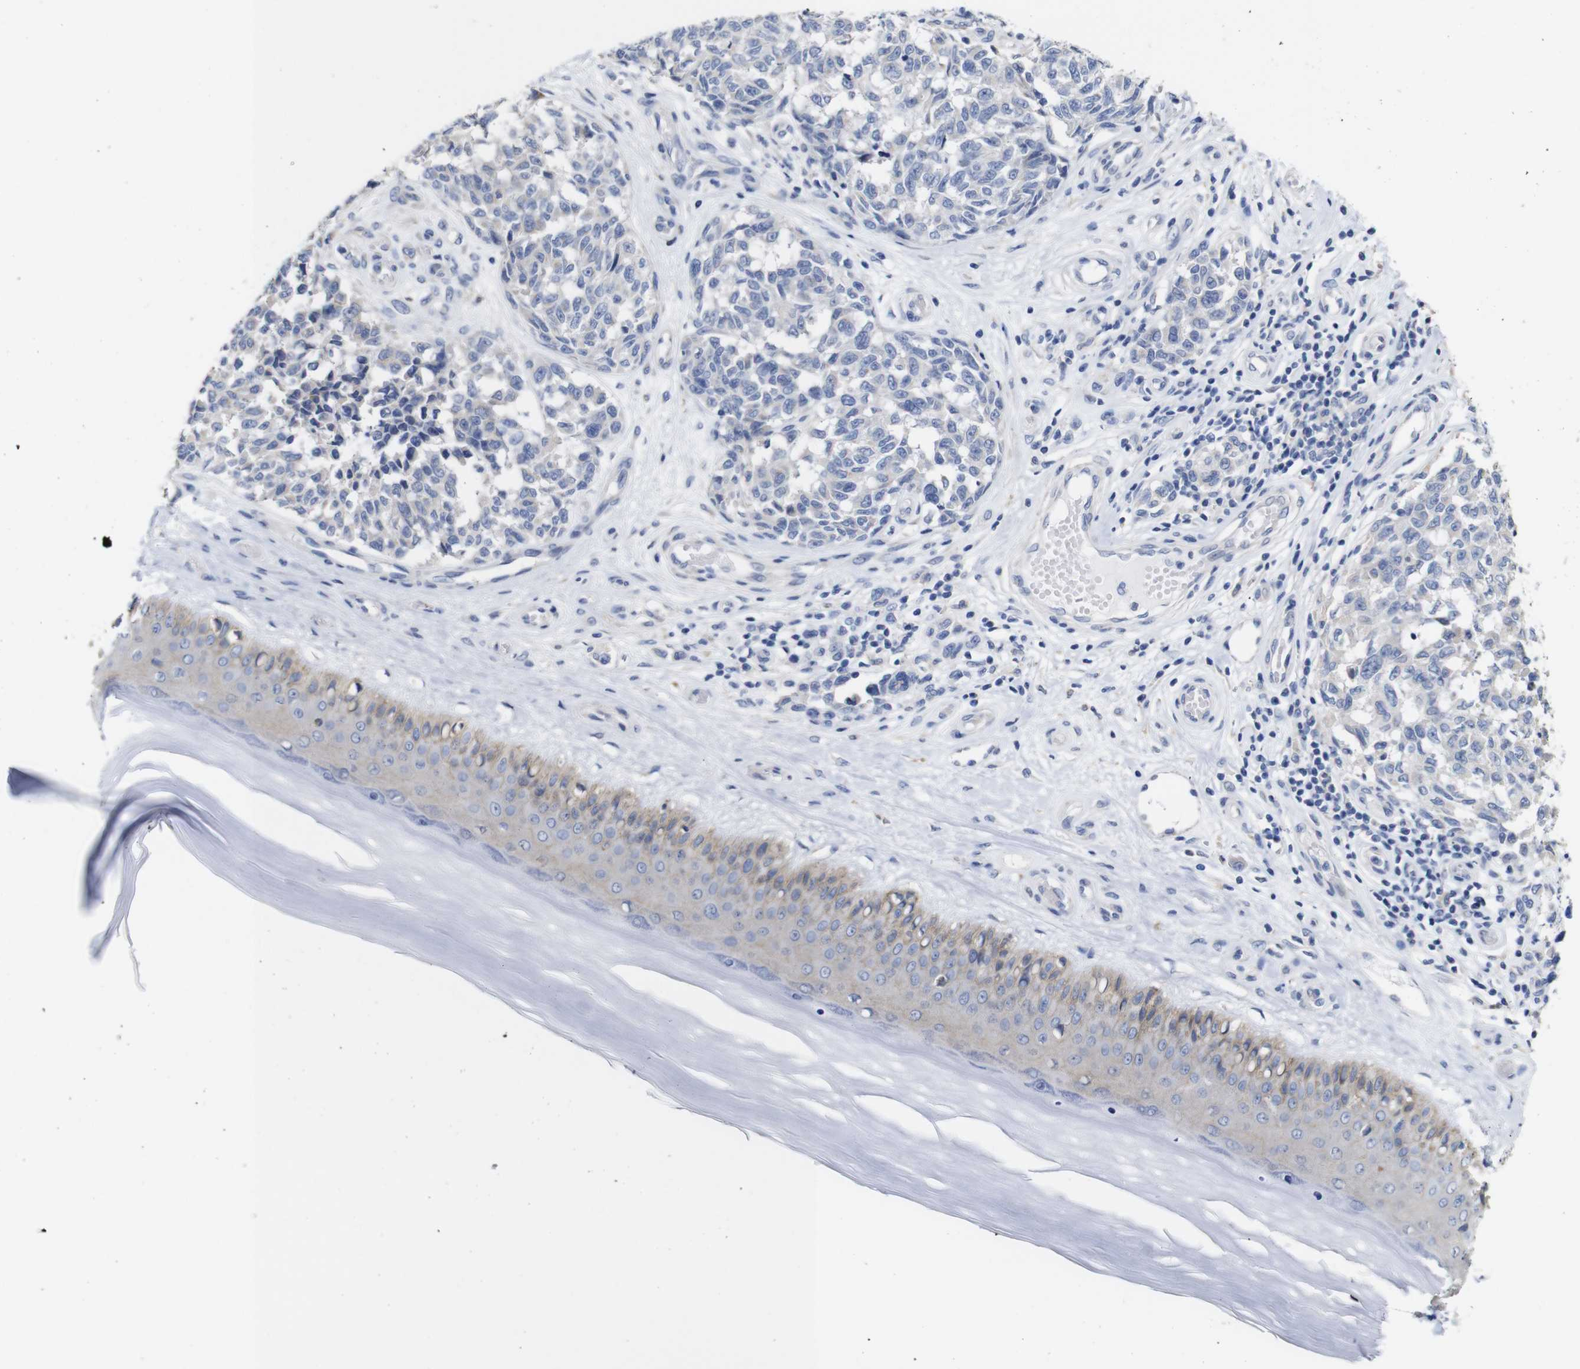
{"staining": {"intensity": "negative", "quantity": "none", "location": "none"}, "tissue": "melanoma", "cell_type": "Tumor cells", "image_type": "cancer", "snomed": [{"axis": "morphology", "description": "Malignant melanoma, NOS"}, {"axis": "topography", "description": "Skin"}], "caption": "There is no significant positivity in tumor cells of malignant melanoma.", "gene": "TCEAL9", "patient": {"sex": "female", "age": 64}}